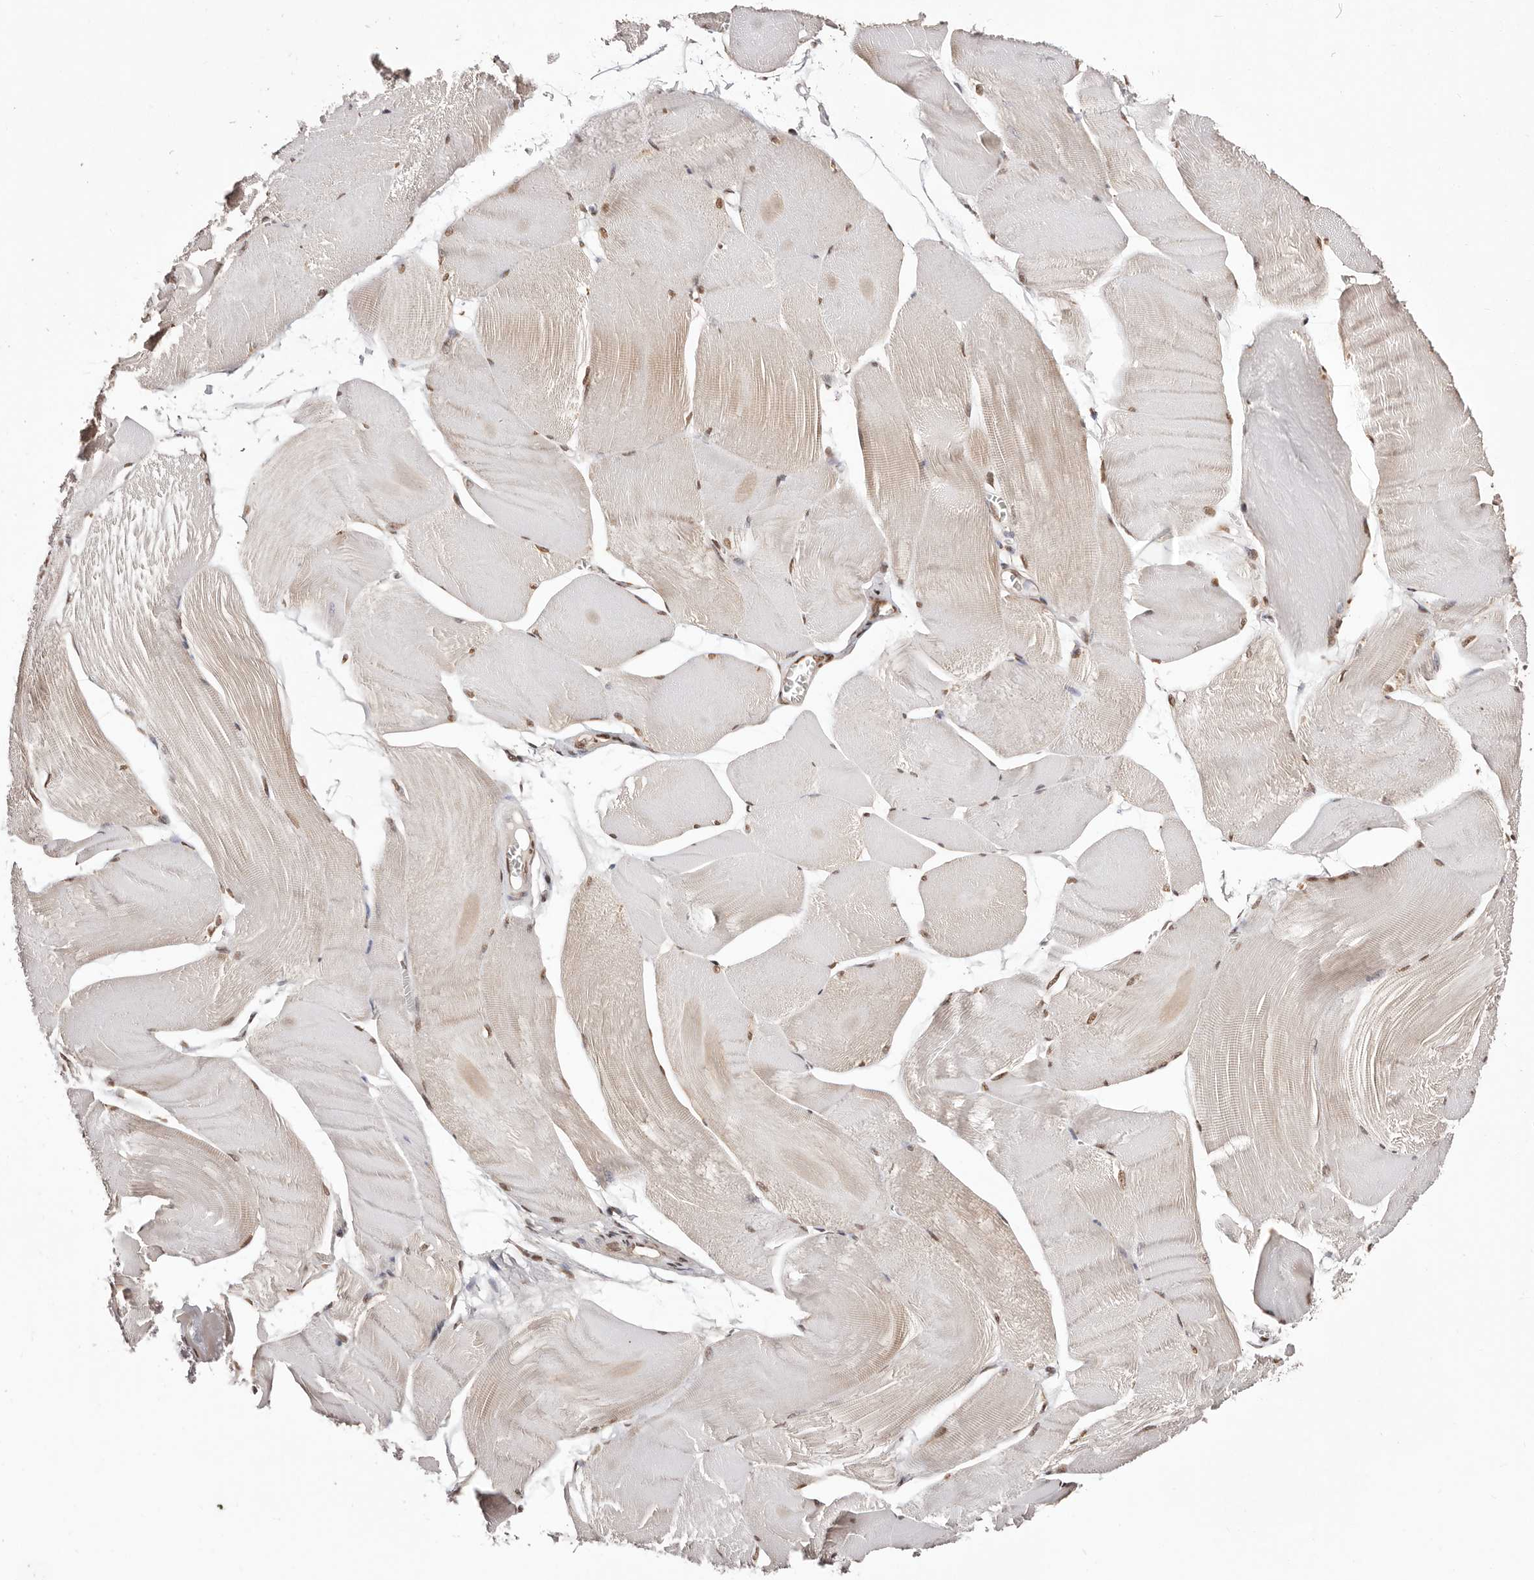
{"staining": {"intensity": "moderate", "quantity": "25%-75%", "location": "nuclear"}, "tissue": "skeletal muscle", "cell_type": "Myocytes", "image_type": "normal", "snomed": [{"axis": "morphology", "description": "Normal tissue, NOS"}, {"axis": "morphology", "description": "Basal cell carcinoma"}, {"axis": "topography", "description": "Skeletal muscle"}], "caption": "A histopathology image showing moderate nuclear positivity in about 25%-75% of myocytes in benign skeletal muscle, as visualized by brown immunohistochemical staining.", "gene": "BICRAL", "patient": {"sex": "female", "age": 64}}